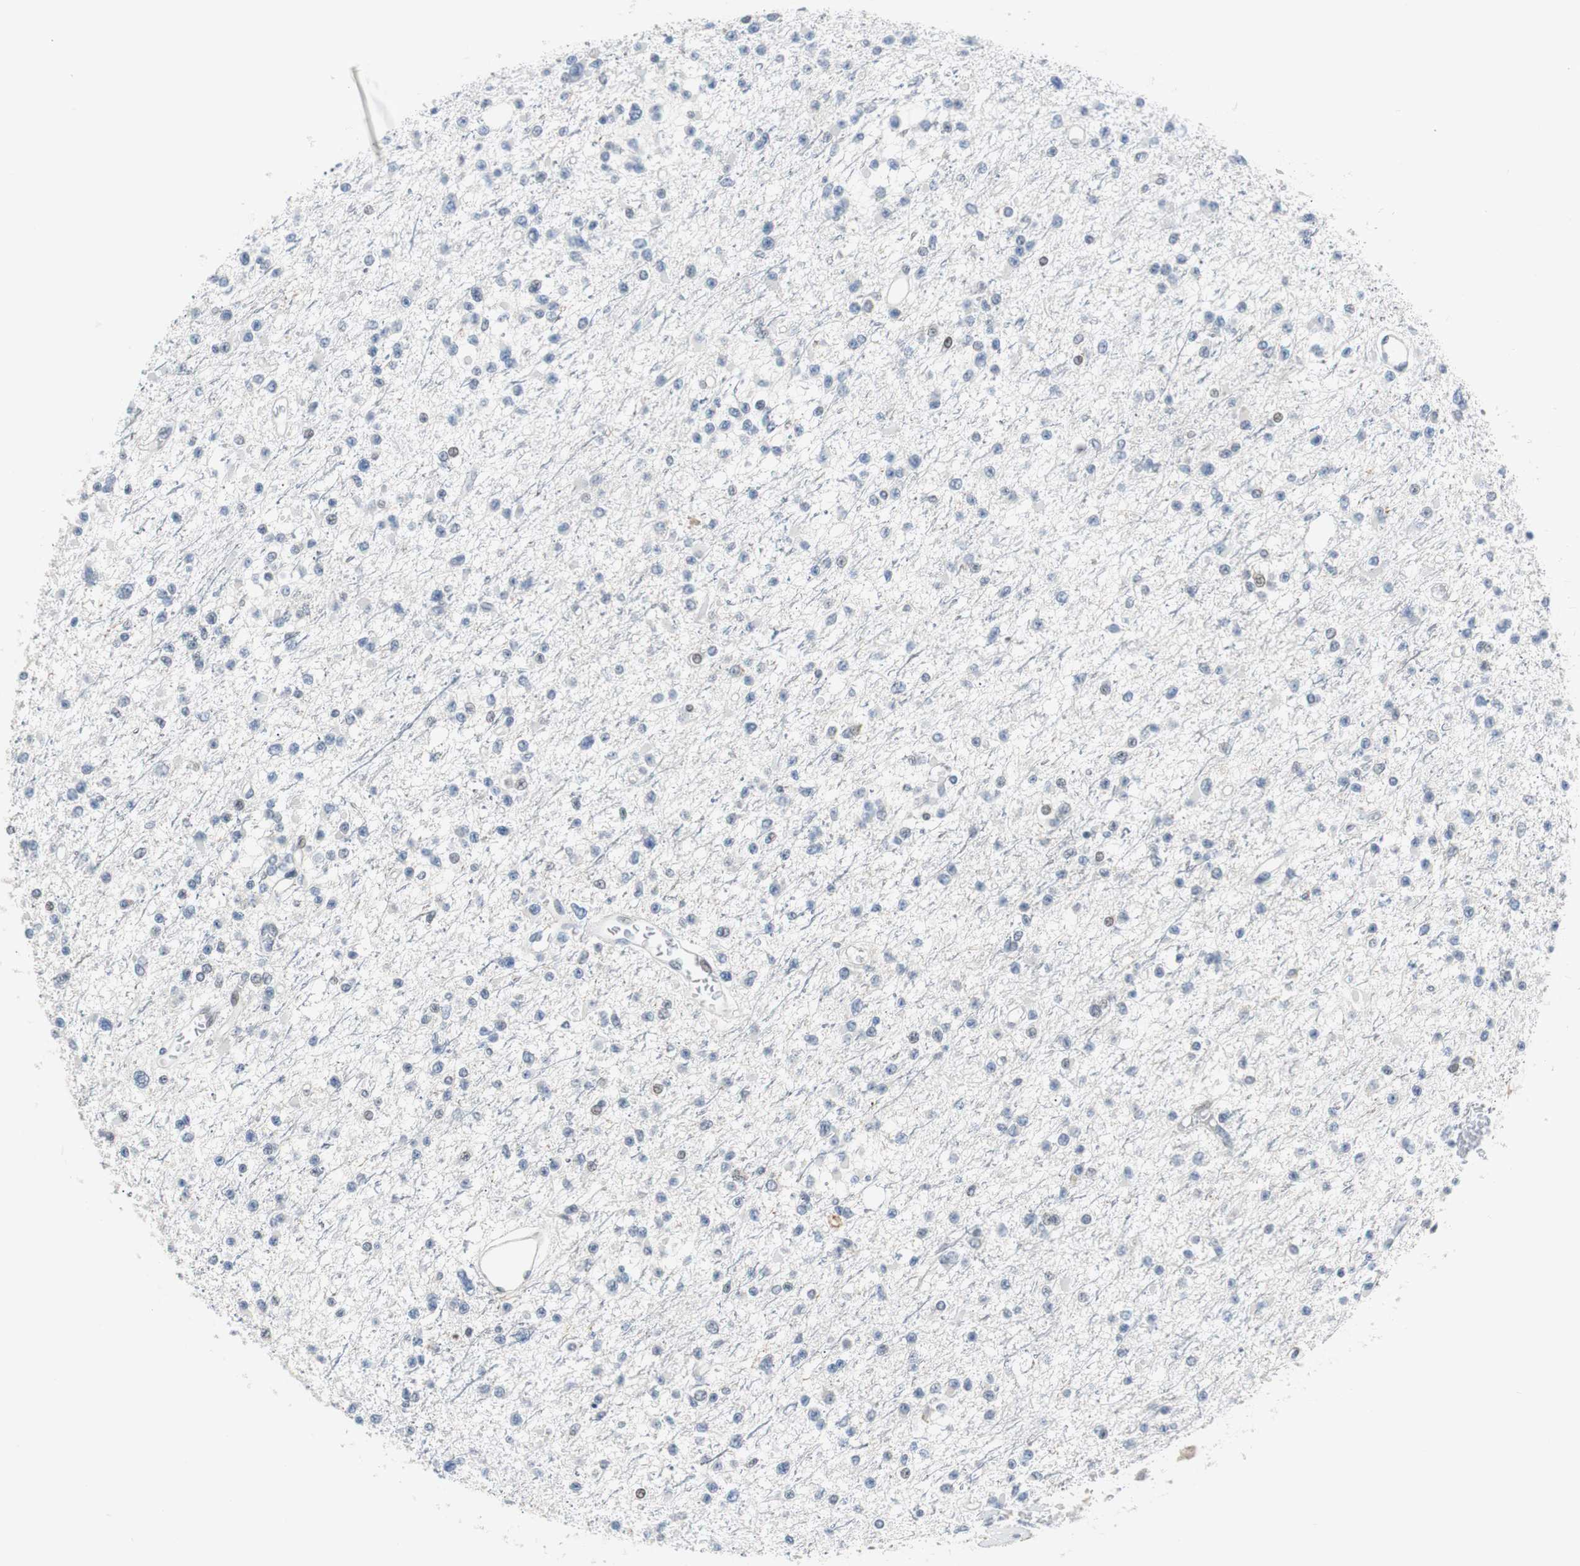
{"staining": {"intensity": "negative", "quantity": "none", "location": "none"}, "tissue": "glioma", "cell_type": "Tumor cells", "image_type": "cancer", "snomed": [{"axis": "morphology", "description": "Glioma, malignant, Low grade"}, {"axis": "topography", "description": "Brain"}], "caption": "Glioma stained for a protein using immunohistochemistry (IHC) shows no expression tumor cells.", "gene": "MAP2K4", "patient": {"sex": "female", "age": 22}}